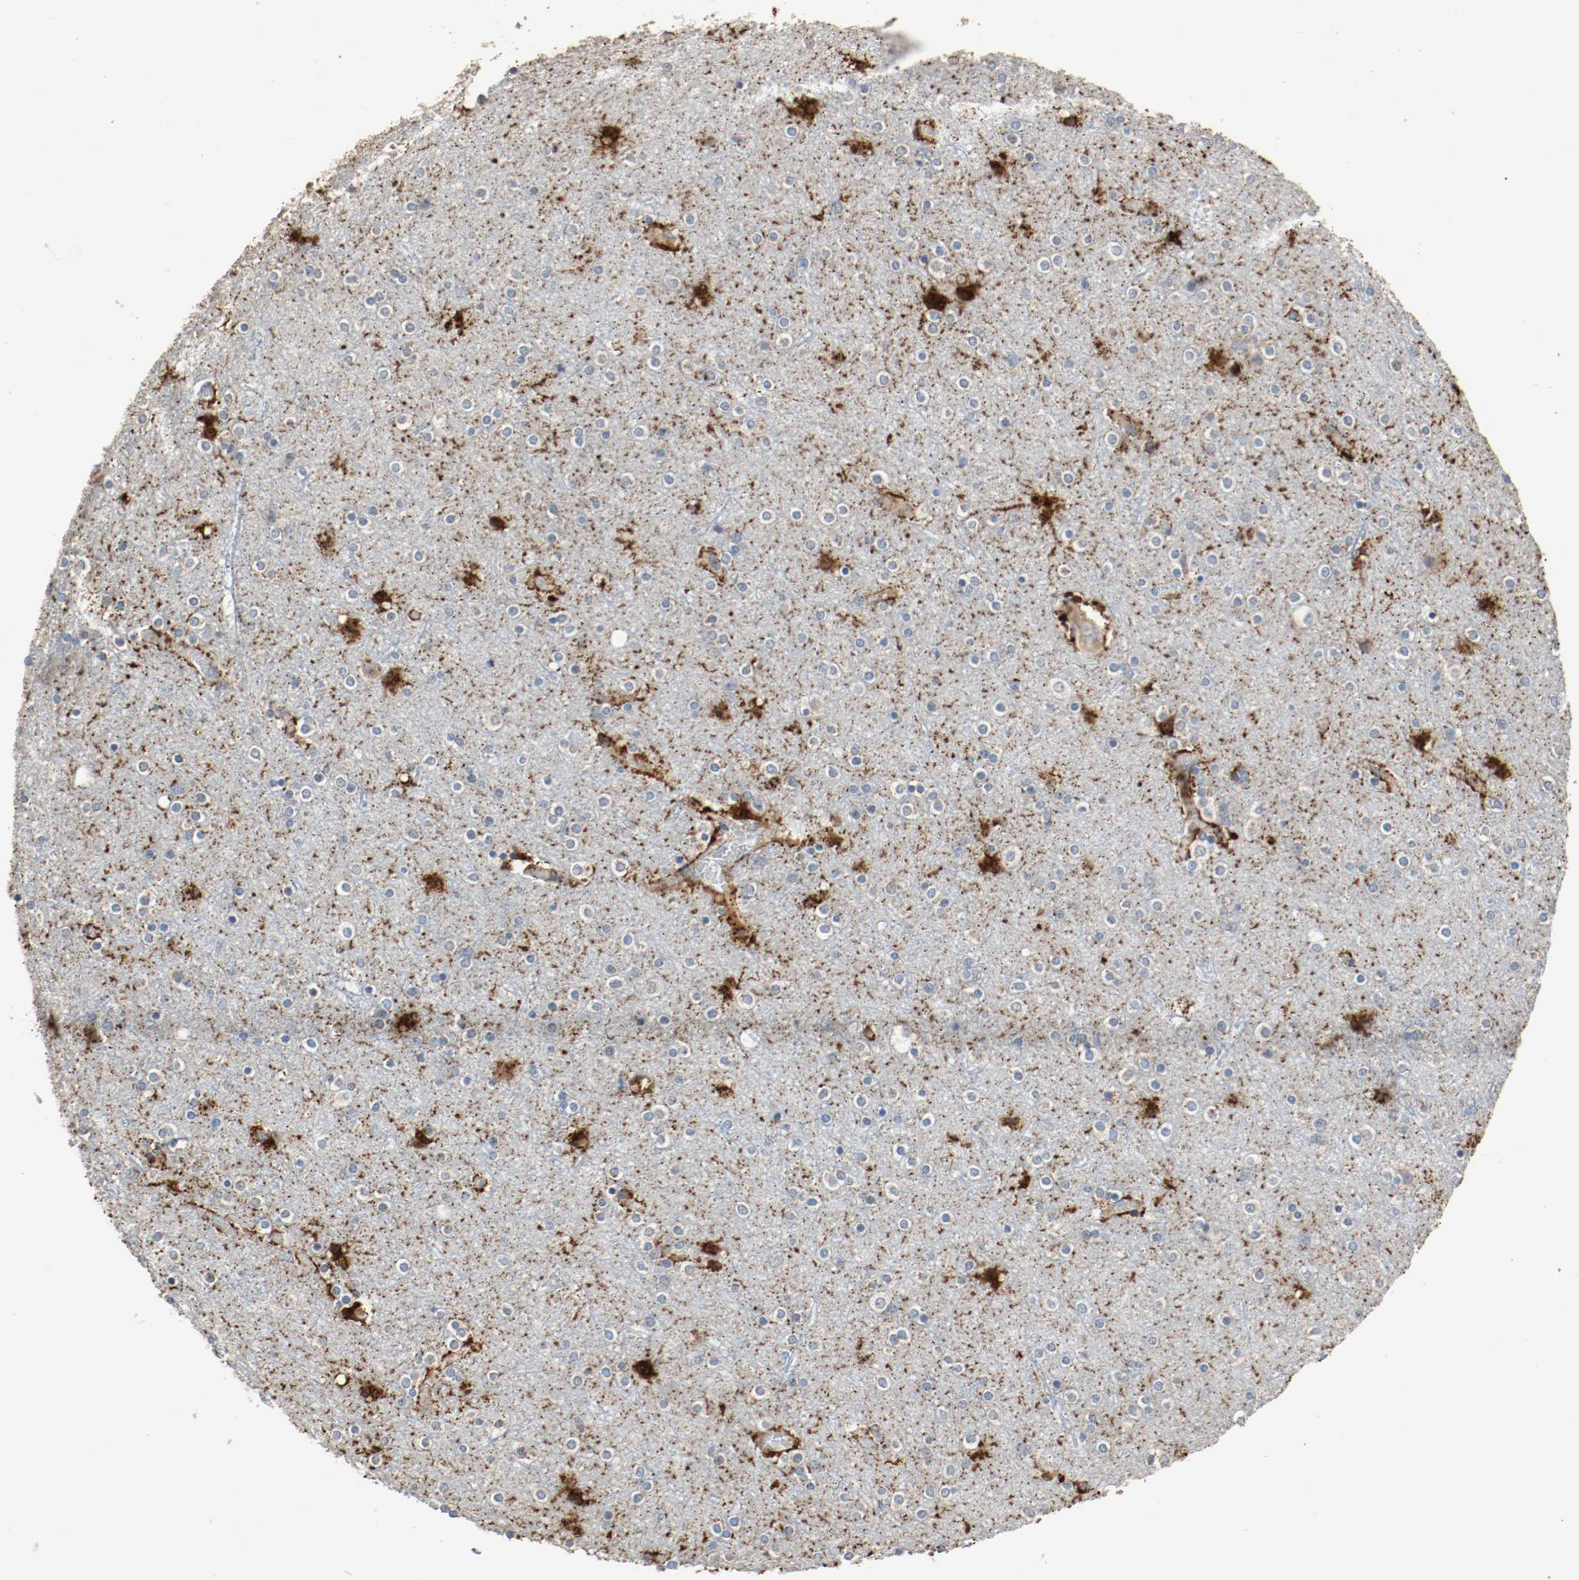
{"staining": {"intensity": "moderate", "quantity": ">75%", "location": "cytoplasmic/membranous"}, "tissue": "cerebral cortex", "cell_type": "Endothelial cells", "image_type": "normal", "snomed": [{"axis": "morphology", "description": "Normal tissue, NOS"}, {"axis": "topography", "description": "Cerebral cortex"}], "caption": "This photomicrograph reveals immunohistochemistry (IHC) staining of normal cerebral cortex, with medium moderate cytoplasmic/membranous positivity in approximately >75% of endothelial cells.", "gene": "ALDH4A1", "patient": {"sex": "female", "age": 54}}